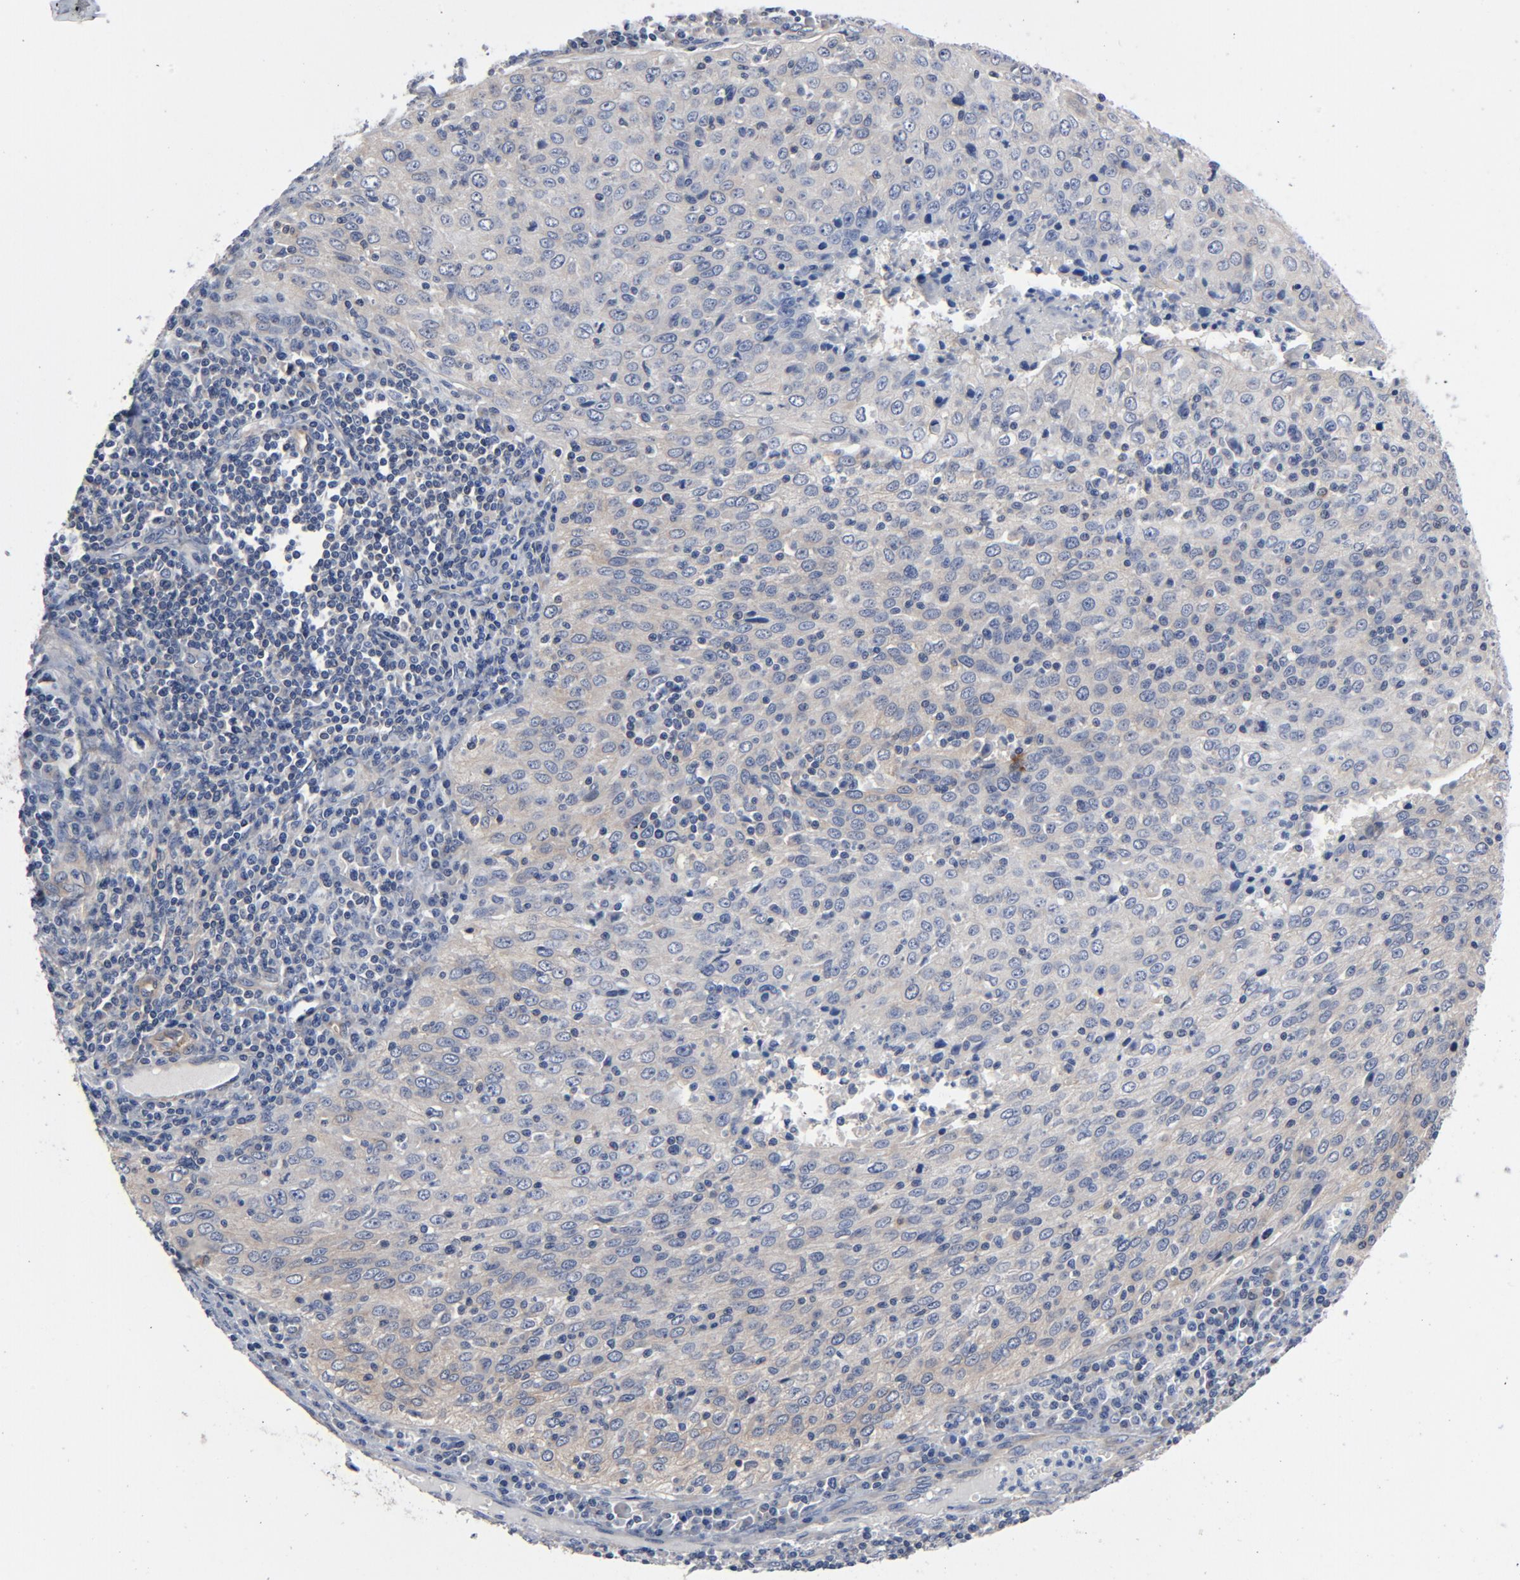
{"staining": {"intensity": "weak", "quantity": "<25%", "location": "cytoplasmic/membranous"}, "tissue": "cervical cancer", "cell_type": "Tumor cells", "image_type": "cancer", "snomed": [{"axis": "morphology", "description": "Squamous cell carcinoma, NOS"}, {"axis": "topography", "description": "Cervix"}], "caption": "A photomicrograph of cervical cancer (squamous cell carcinoma) stained for a protein exhibits no brown staining in tumor cells.", "gene": "DYNLT3", "patient": {"sex": "female", "age": 27}}